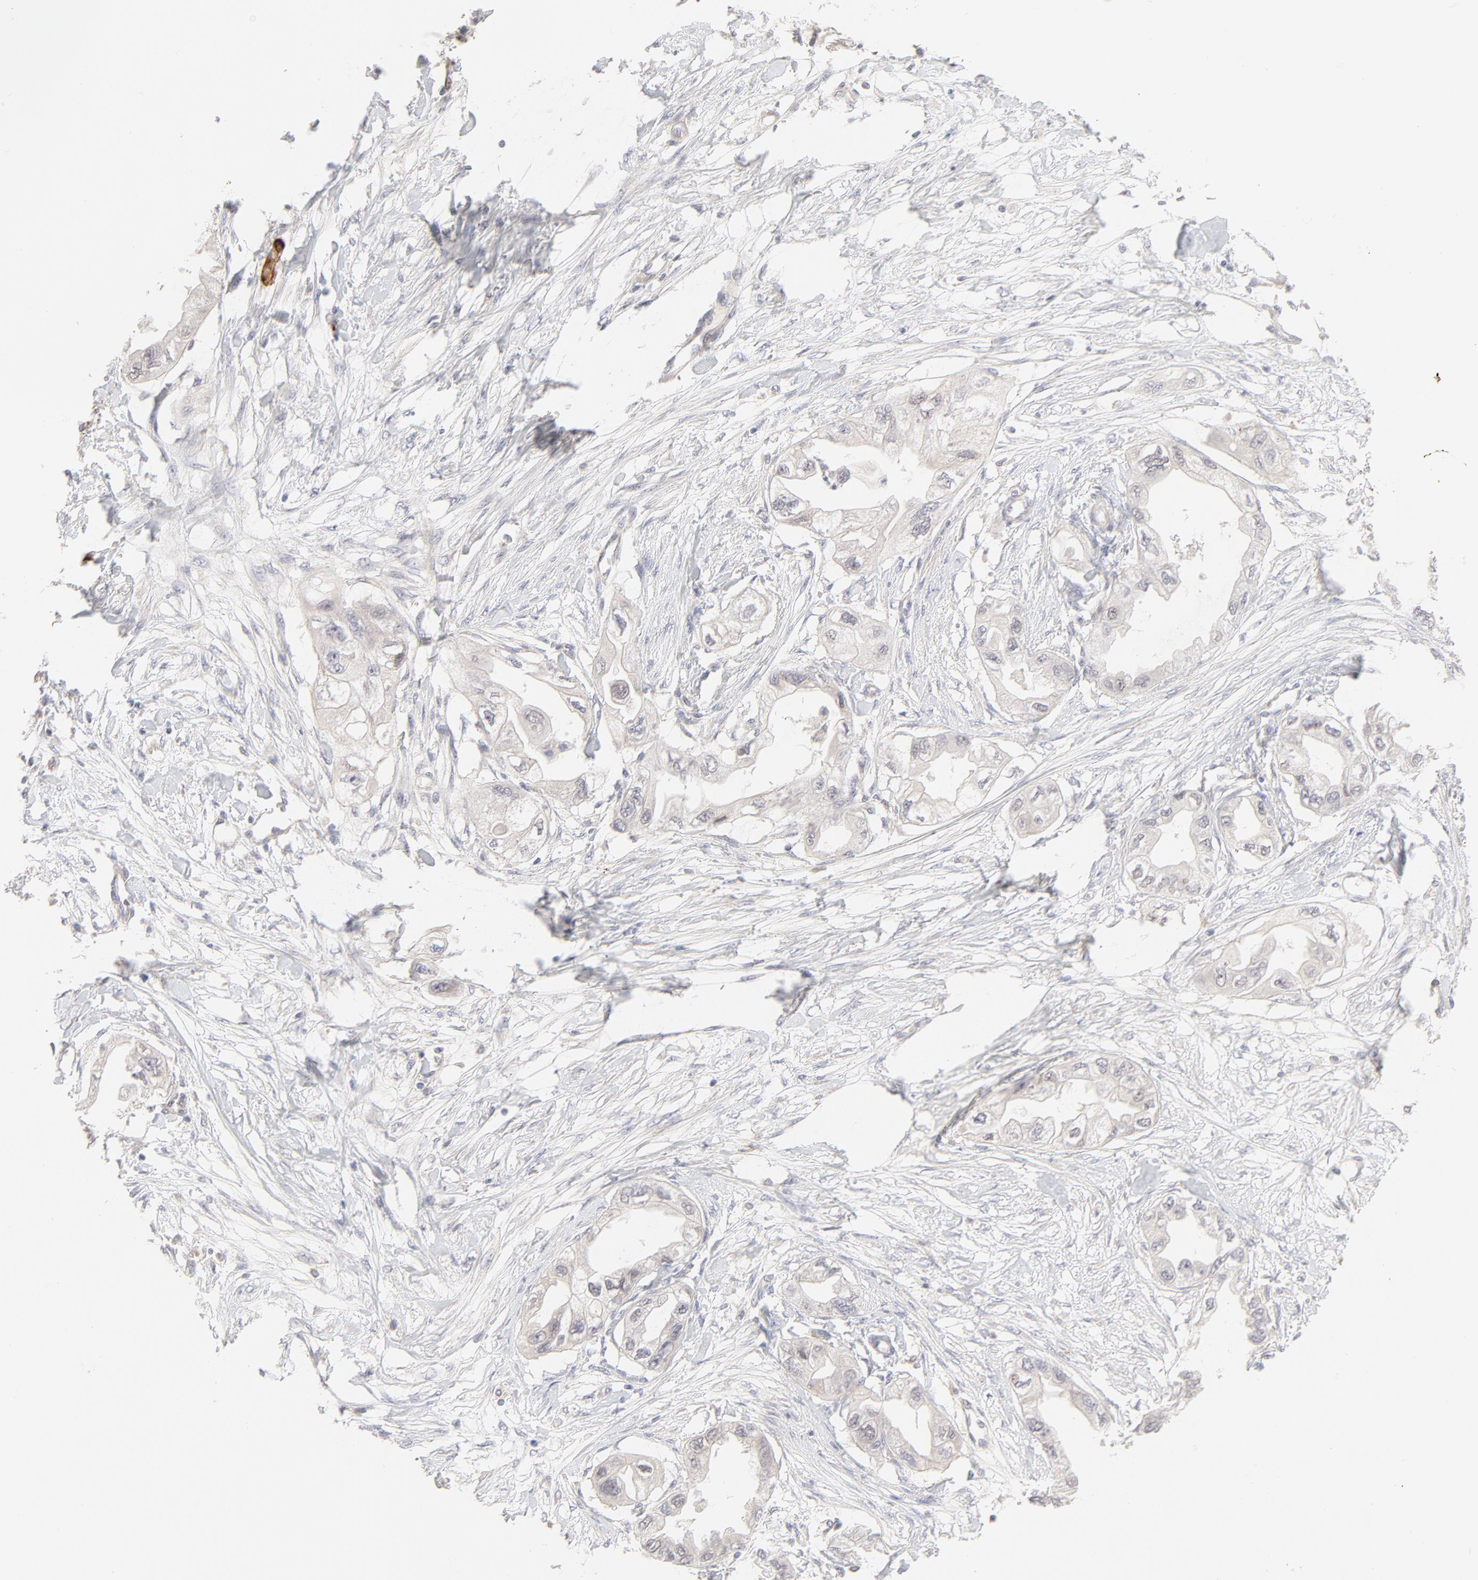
{"staining": {"intensity": "negative", "quantity": "none", "location": "none"}, "tissue": "endometrial cancer", "cell_type": "Tumor cells", "image_type": "cancer", "snomed": [{"axis": "morphology", "description": "Adenocarcinoma, NOS"}, {"axis": "topography", "description": "Endometrium"}], "caption": "Endometrial cancer stained for a protein using immunohistochemistry shows no positivity tumor cells.", "gene": "ELF3", "patient": {"sex": "female", "age": 67}}